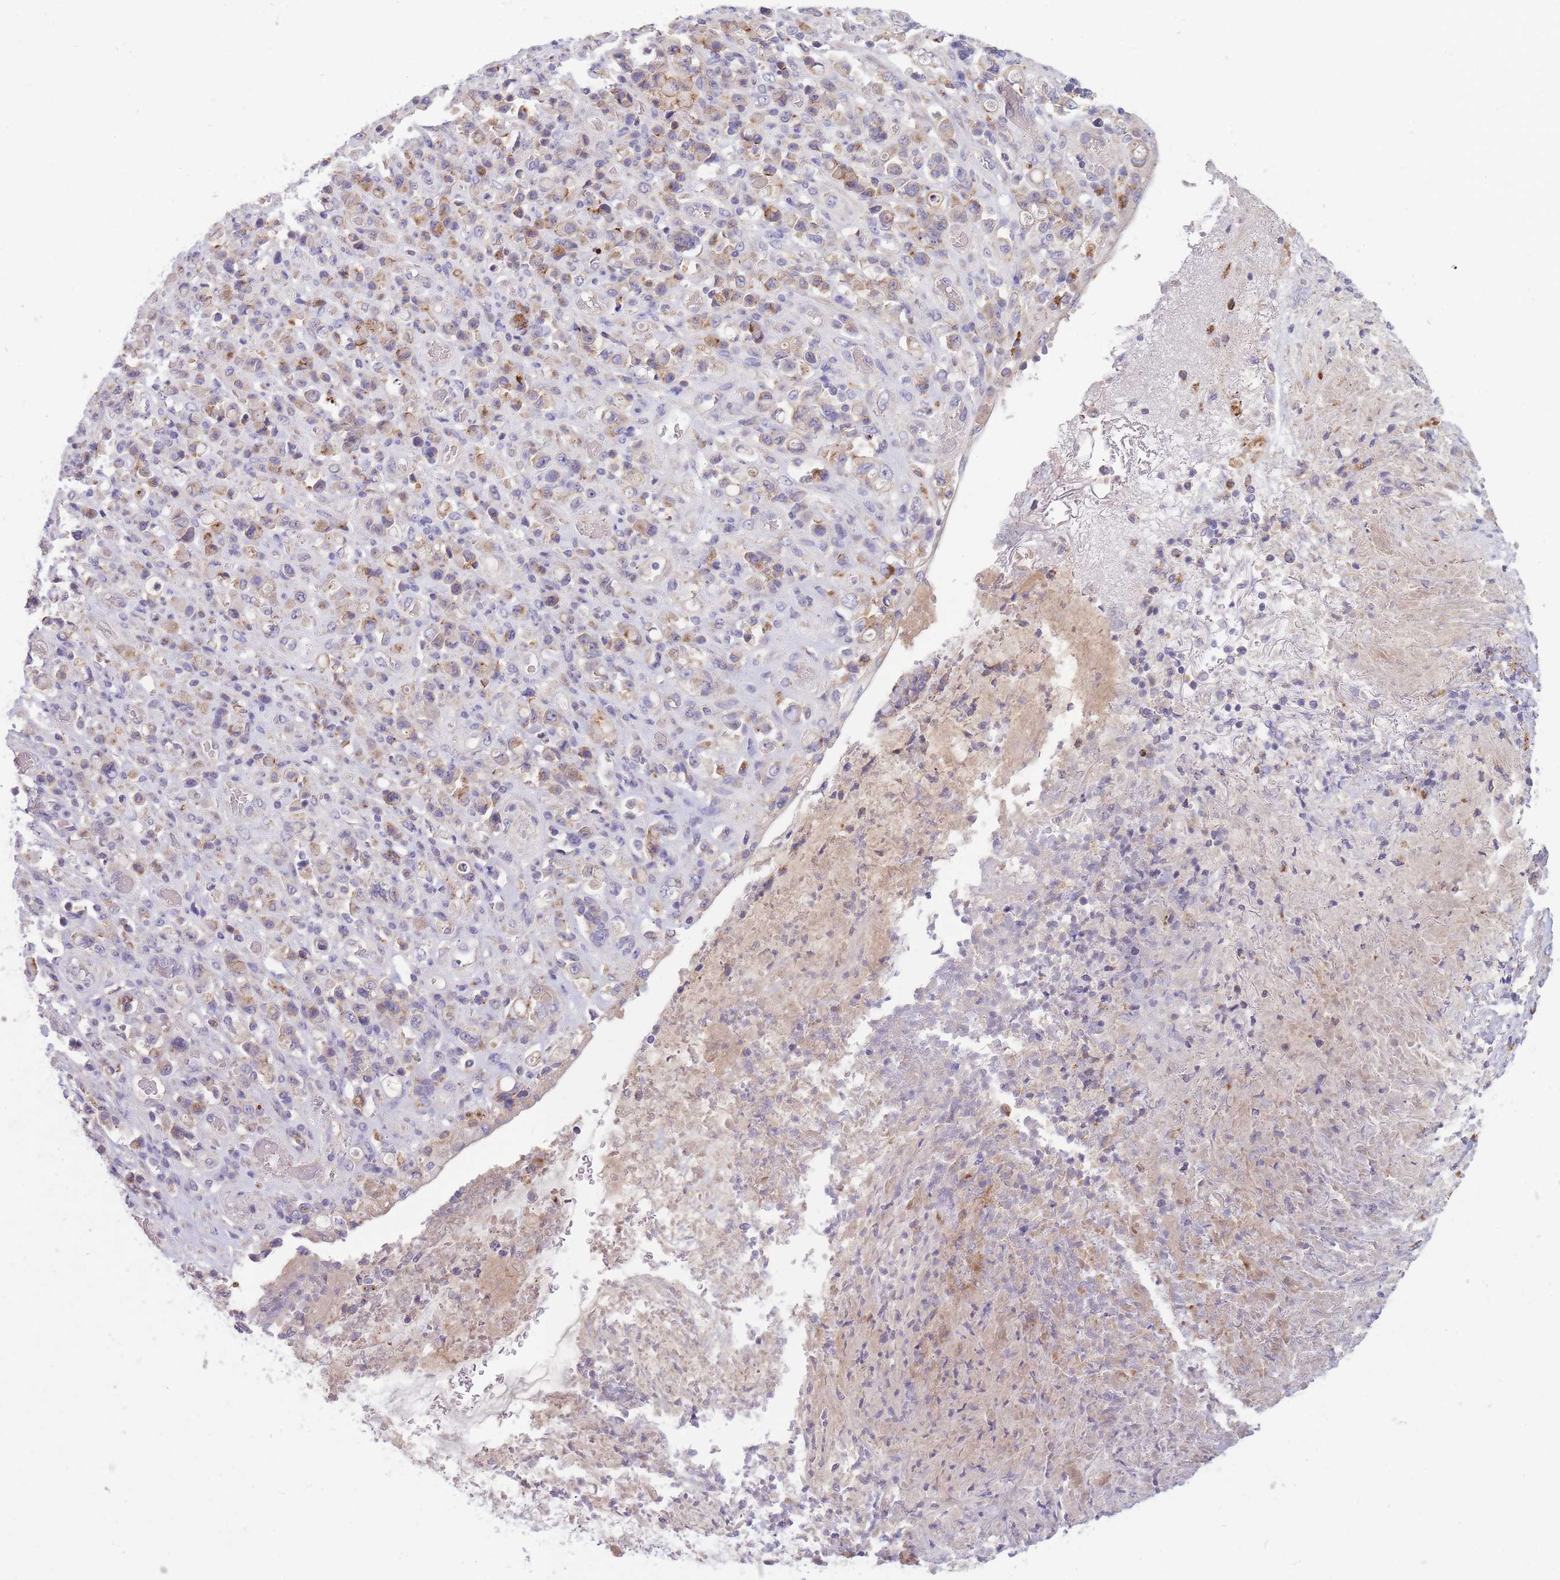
{"staining": {"intensity": "weak", "quantity": ">75%", "location": "cytoplasmic/membranous"}, "tissue": "stomach cancer", "cell_type": "Tumor cells", "image_type": "cancer", "snomed": [{"axis": "morphology", "description": "Normal tissue, NOS"}, {"axis": "morphology", "description": "Adenocarcinoma, NOS"}, {"axis": "topography", "description": "Stomach"}], "caption": "Stomach cancer was stained to show a protein in brown. There is low levels of weak cytoplasmic/membranous positivity in about >75% of tumor cells.", "gene": "TRIM61", "patient": {"sex": "female", "age": 79}}